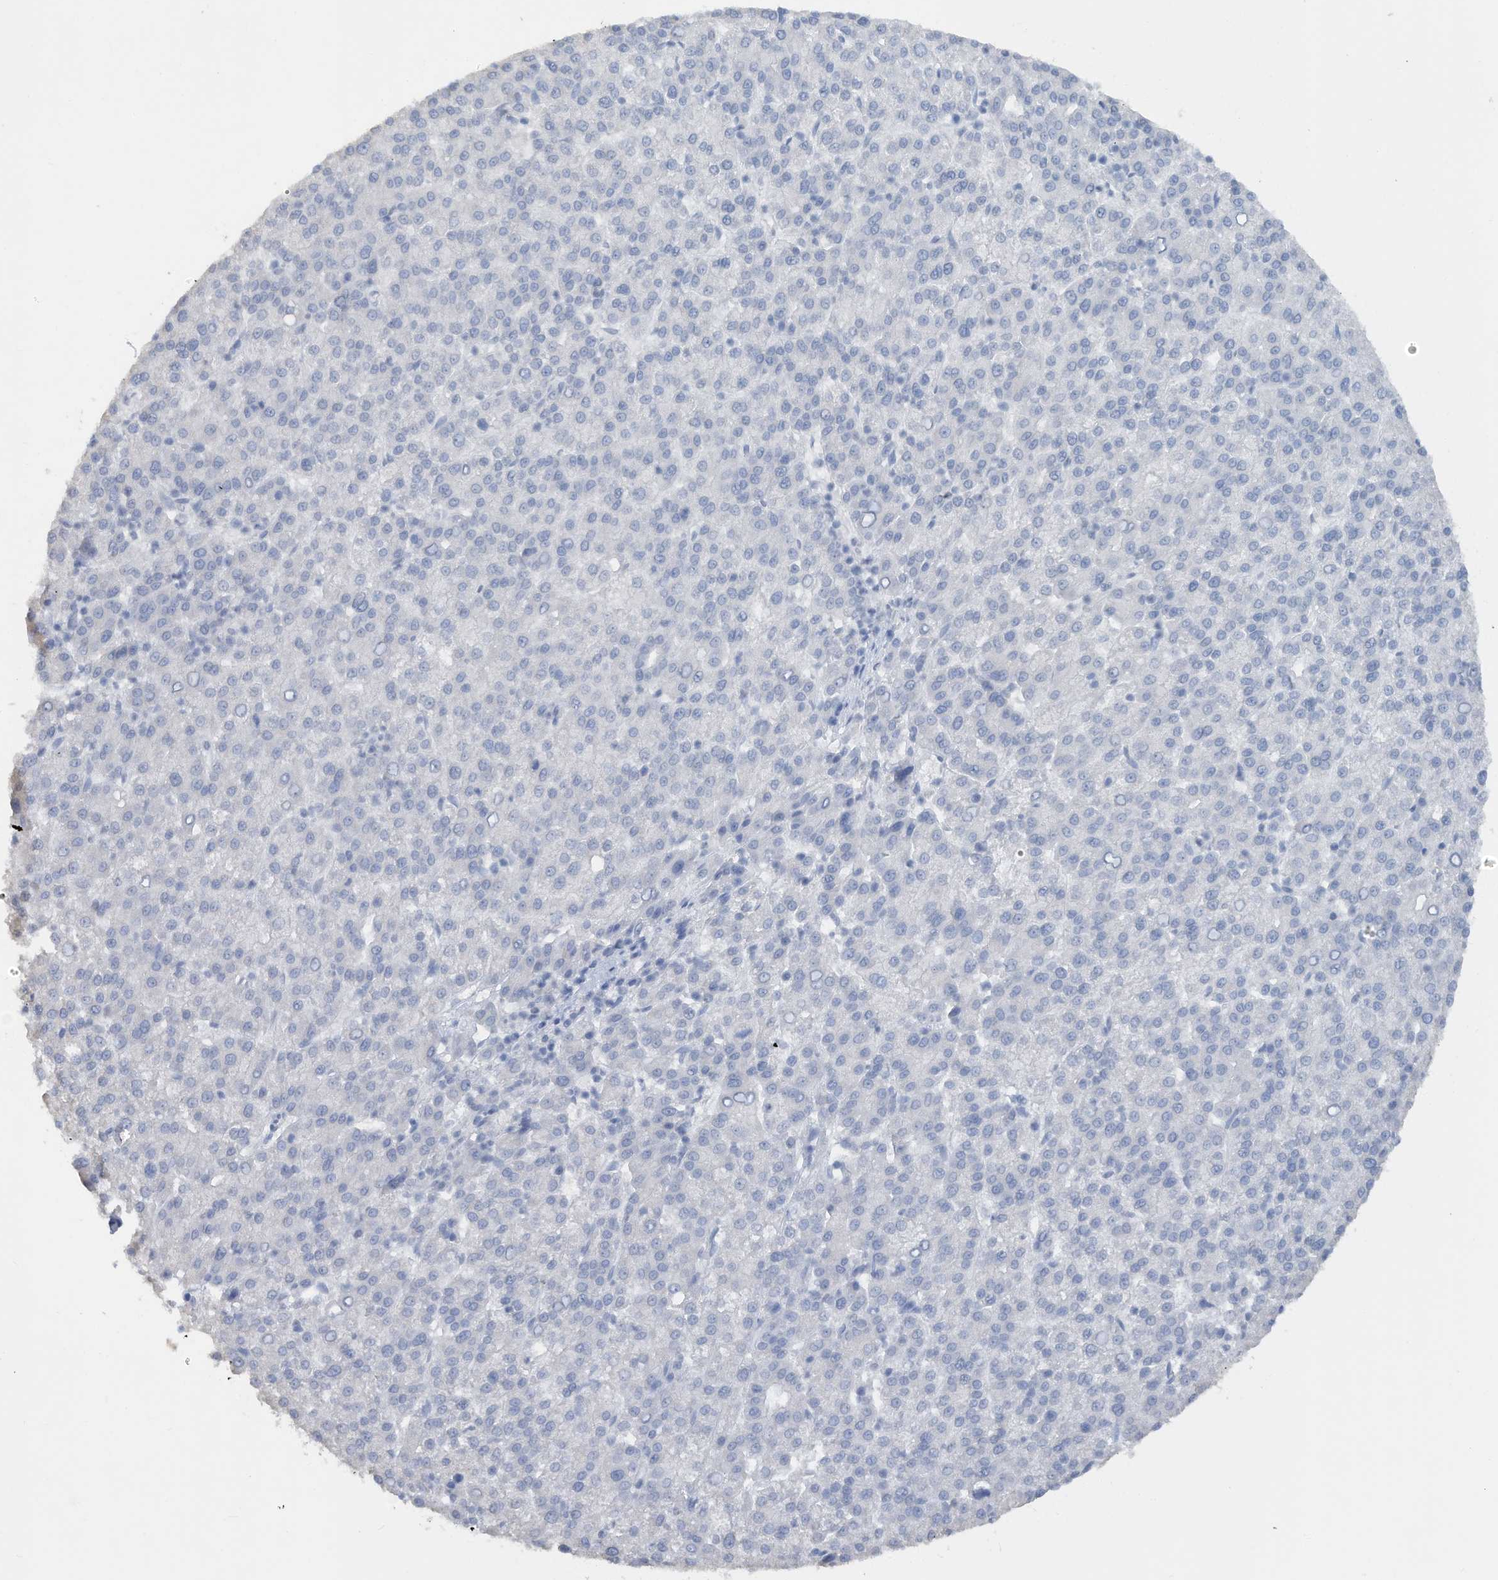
{"staining": {"intensity": "negative", "quantity": "none", "location": "none"}, "tissue": "liver cancer", "cell_type": "Tumor cells", "image_type": "cancer", "snomed": [{"axis": "morphology", "description": "Carcinoma, Hepatocellular, NOS"}, {"axis": "topography", "description": "Liver"}], "caption": "This is an immunohistochemistry (IHC) histopathology image of liver hepatocellular carcinoma. There is no staining in tumor cells.", "gene": "HAS3", "patient": {"sex": "female", "age": 58}}